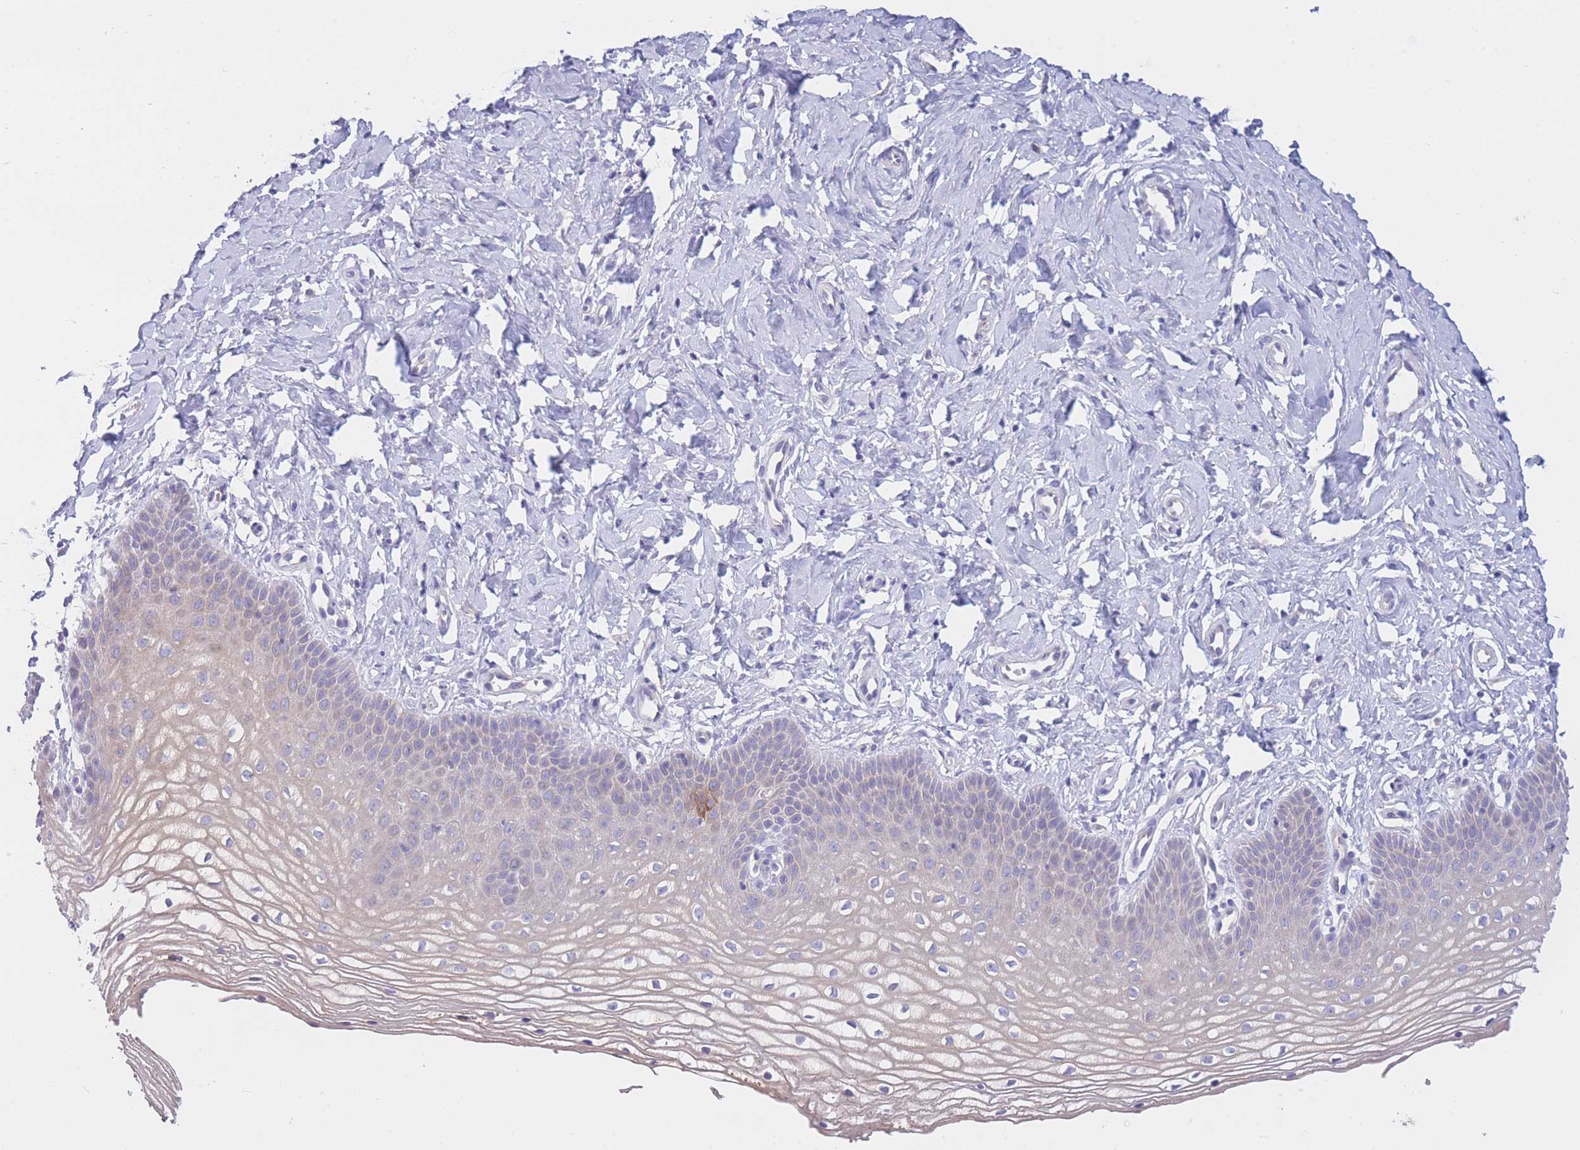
{"staining": {"intensity": "negative", "quantity": "none", "location": "none"}, "tissue": "vagina", "cell_type": "Squamous epithelial cells", "image_type": "normal", "snomed": [{"axis": "morphology", "description": "Normal tissue, NOS"}, {"axis": "topography", "description": "Vagina"}], "caption": "The histopathology image shows no staining of squamous epithelial cells in unremarkable vagina.", "gene": "CENPM", "patient": {"sex": "female", "age": 68}}